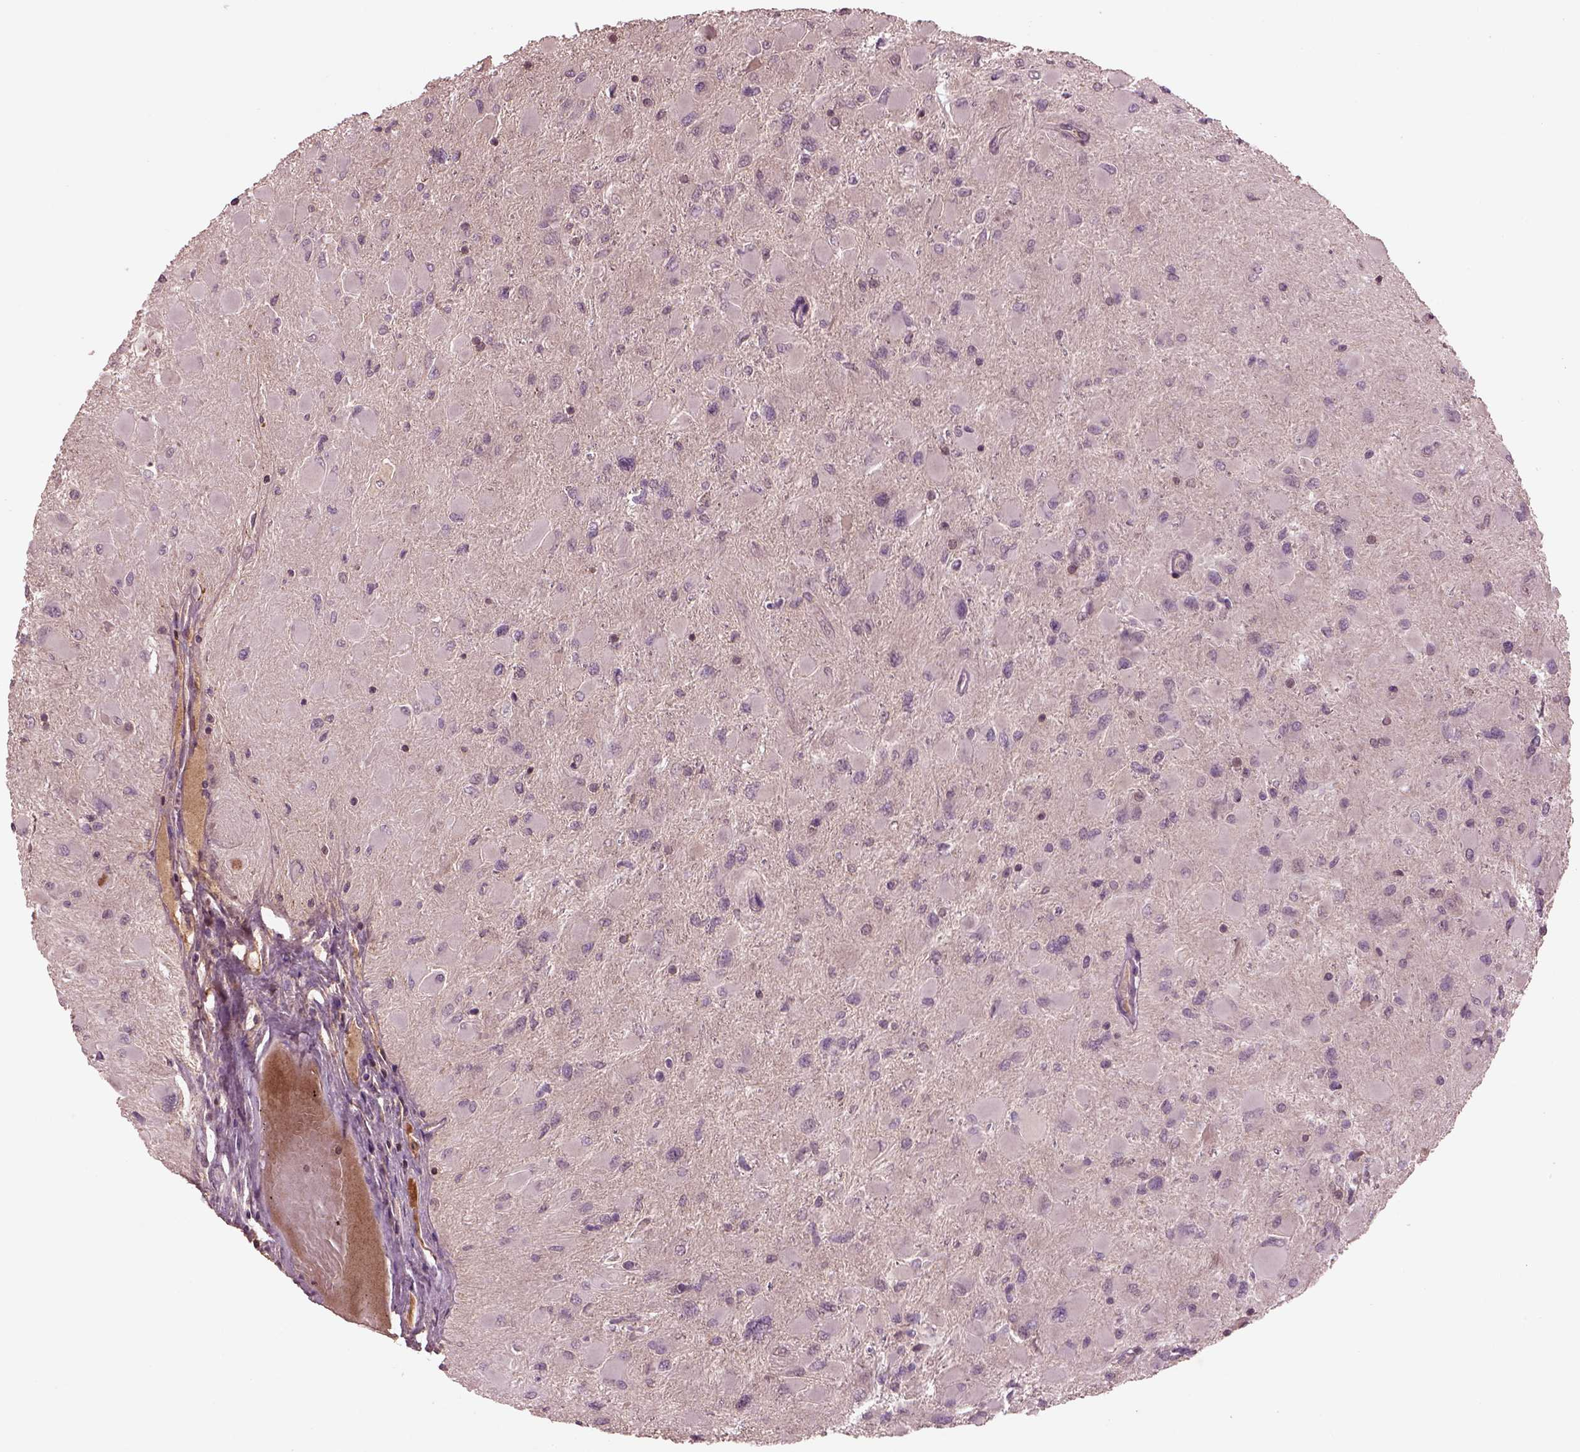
{"staining": {"intensity": "negative", "quantity": "none", "location": "none"}, "tissue": "glioma", "cell_type": "Tumor cells", "image_type": "cancer", "snomed": [{"axis": "morphology", "description": "Glioma, malignant, High grade"}, {"axis": "topography", "description": "Cerebral cortex"}], "caption": "Histopathology image shows no protein staining in tumor cells of glioma tissue. The staining is performed using DAB brown chromogen with nuclei counter-stained in using hematoxylin.", "gene": "PTX4", "patient": {"sex": "female", "age": 36}}